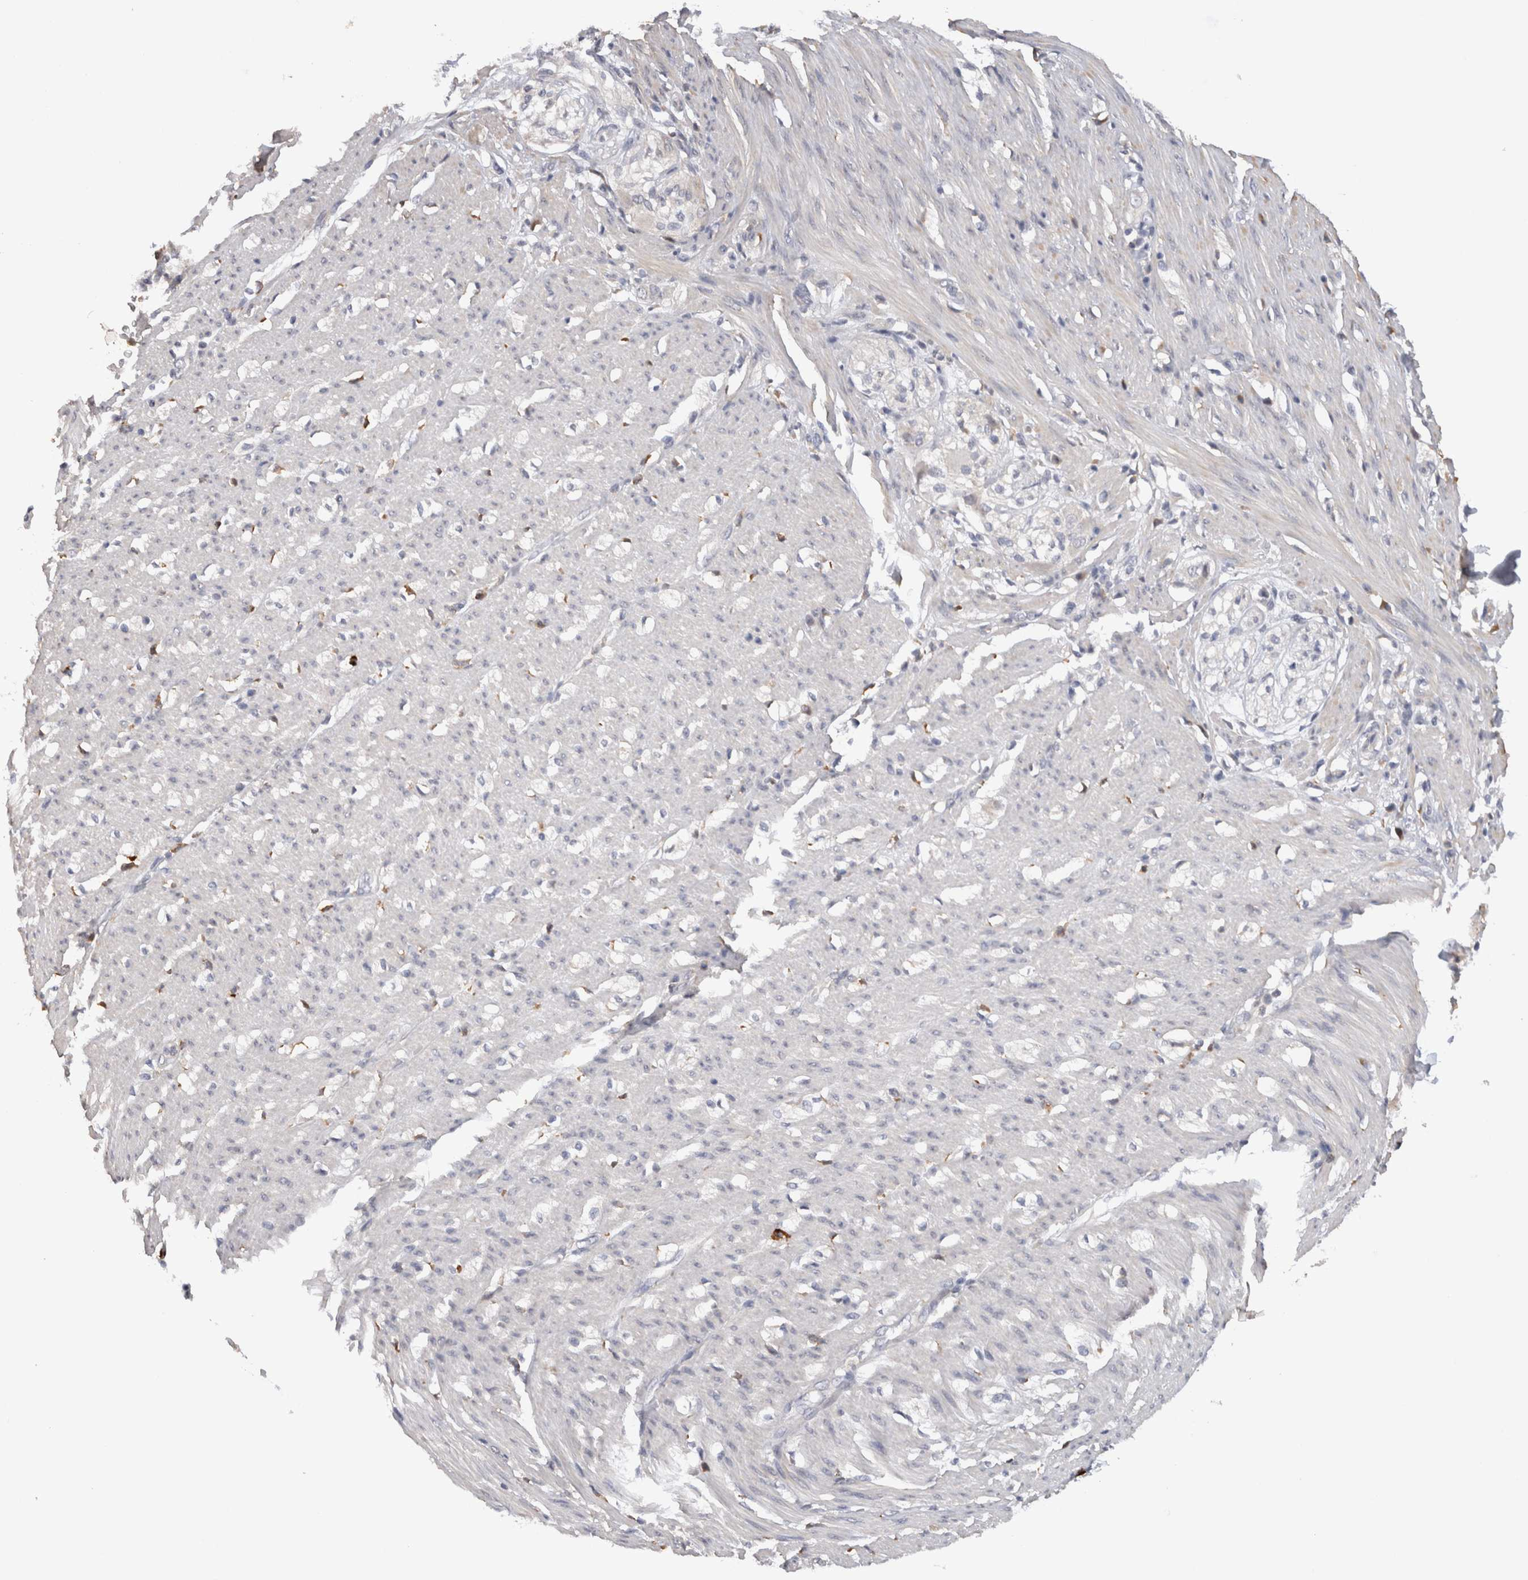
{"staining": {"intensity": "weak", "quantity": "<25%", "location": "cytoplasmic/membranous"}, "tissue": "smooth muscle", "cell_type": "Smooth muscle cells", "image_type": "normal", "snomed": [{"axis": "morphology", "description": "Normal tissue, NOS"}, {"axis": "morphology", "description": "Adenocarcinoma, NOS"}, {"axis": "topography", "description": "Colon"}, {"axis": "topography", "description": "Peripheral nerve tissue"}], "caption": "Immunohistochemistry of normal human smooth muscle shows no positivity in smooth muscle cells.", "gene": "VSIG4", "patient": {"sex": "male", "age": 14}}